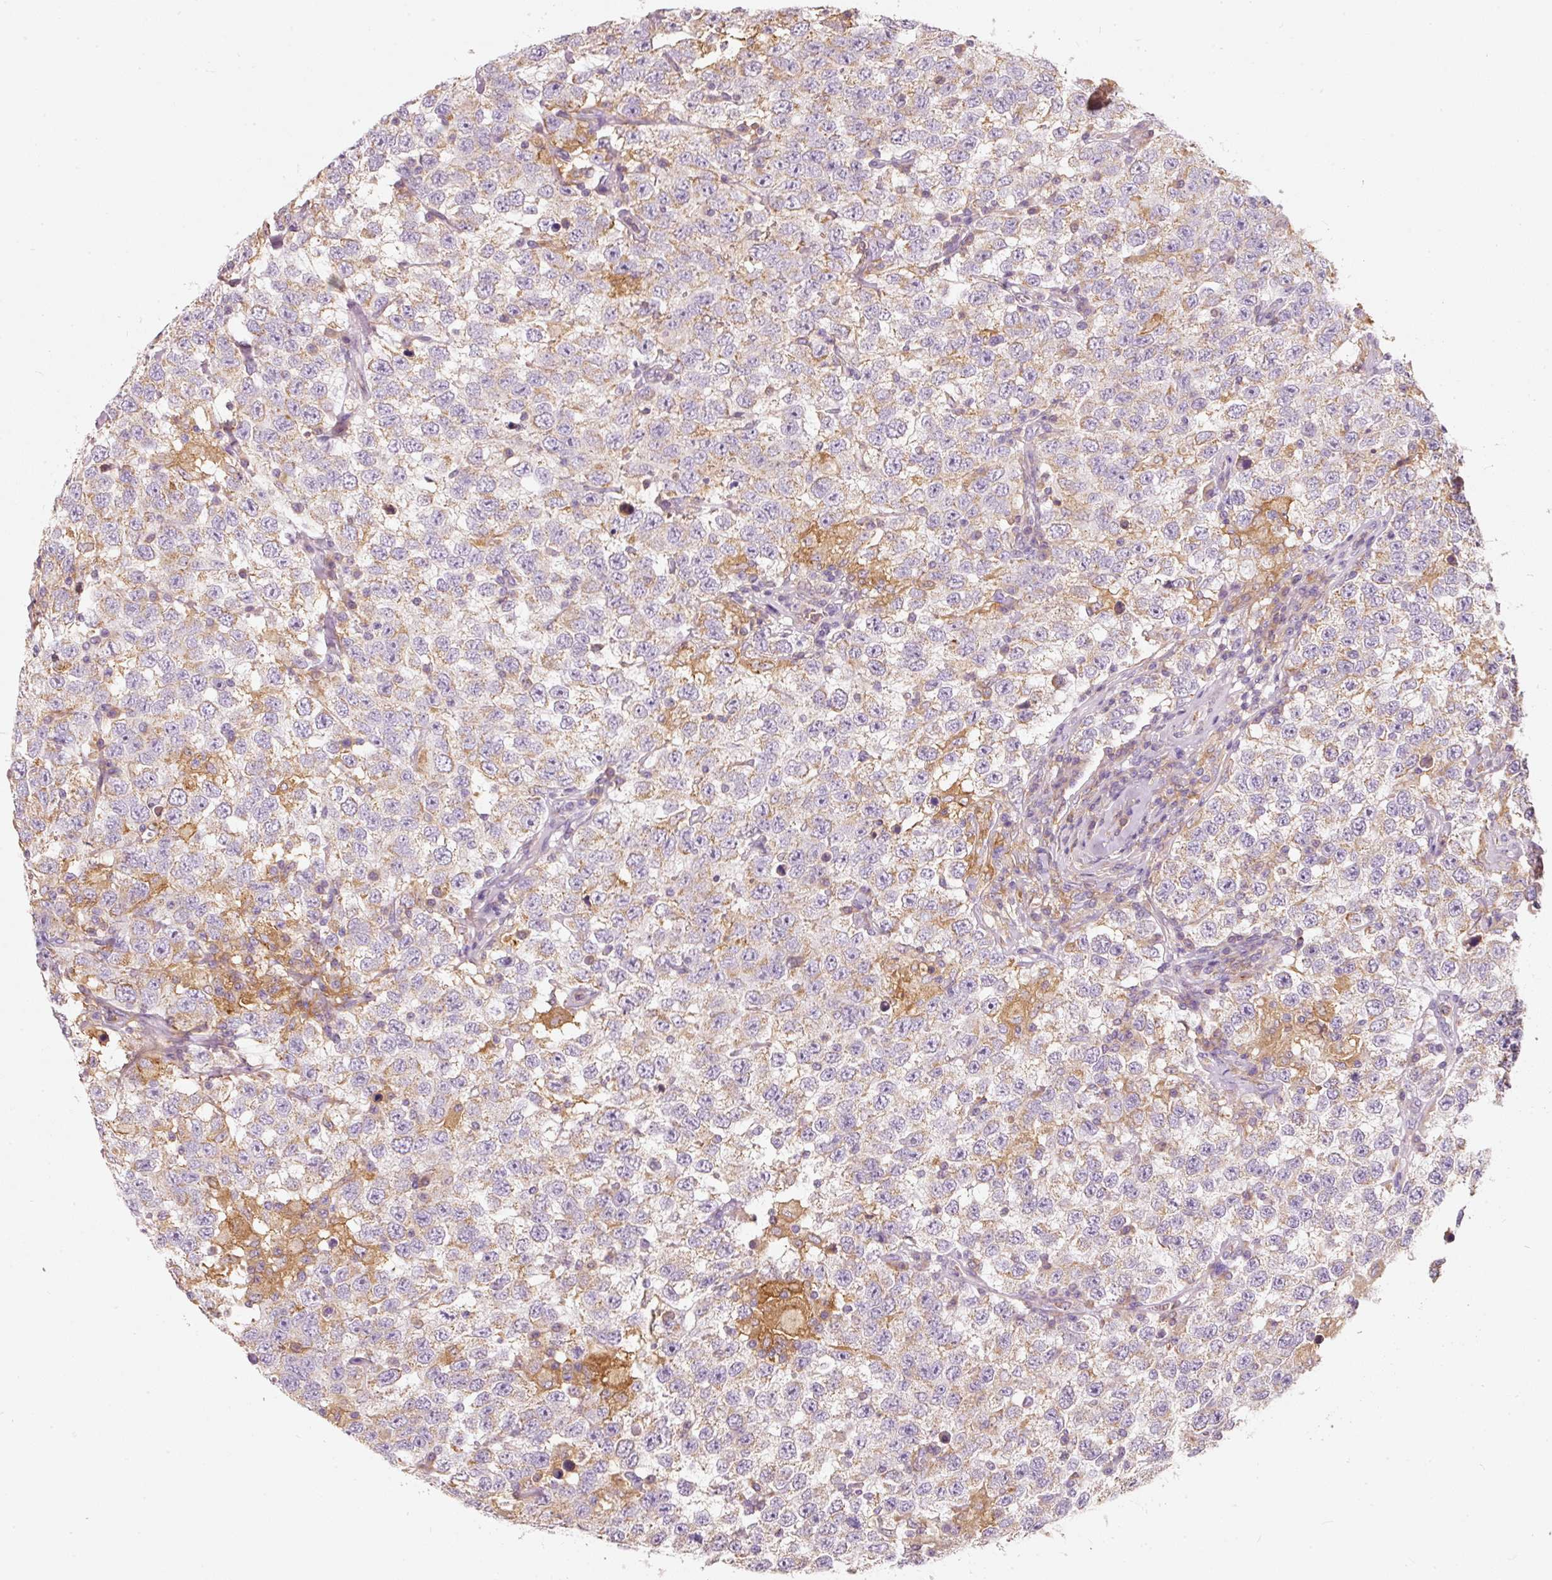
{"staining": {"intensity": "negative", "quantity": "none", "location": "none"}, "tissue": "testis cancer", "cell_type": "Tumor cells", "image_type": "cancer", "snomed": [{"axis": "morphology", "description": "Seminoma, NOS"}, {"axis": "topography", "description": "Testis"}], "caption": "This is an immunohistochemistry (IHC) photomicrograph of seminoma (testis). There is no expression in tumor cells.", "gene": "IQGAP2", "patient": {"sex": "male", "age": 41}}